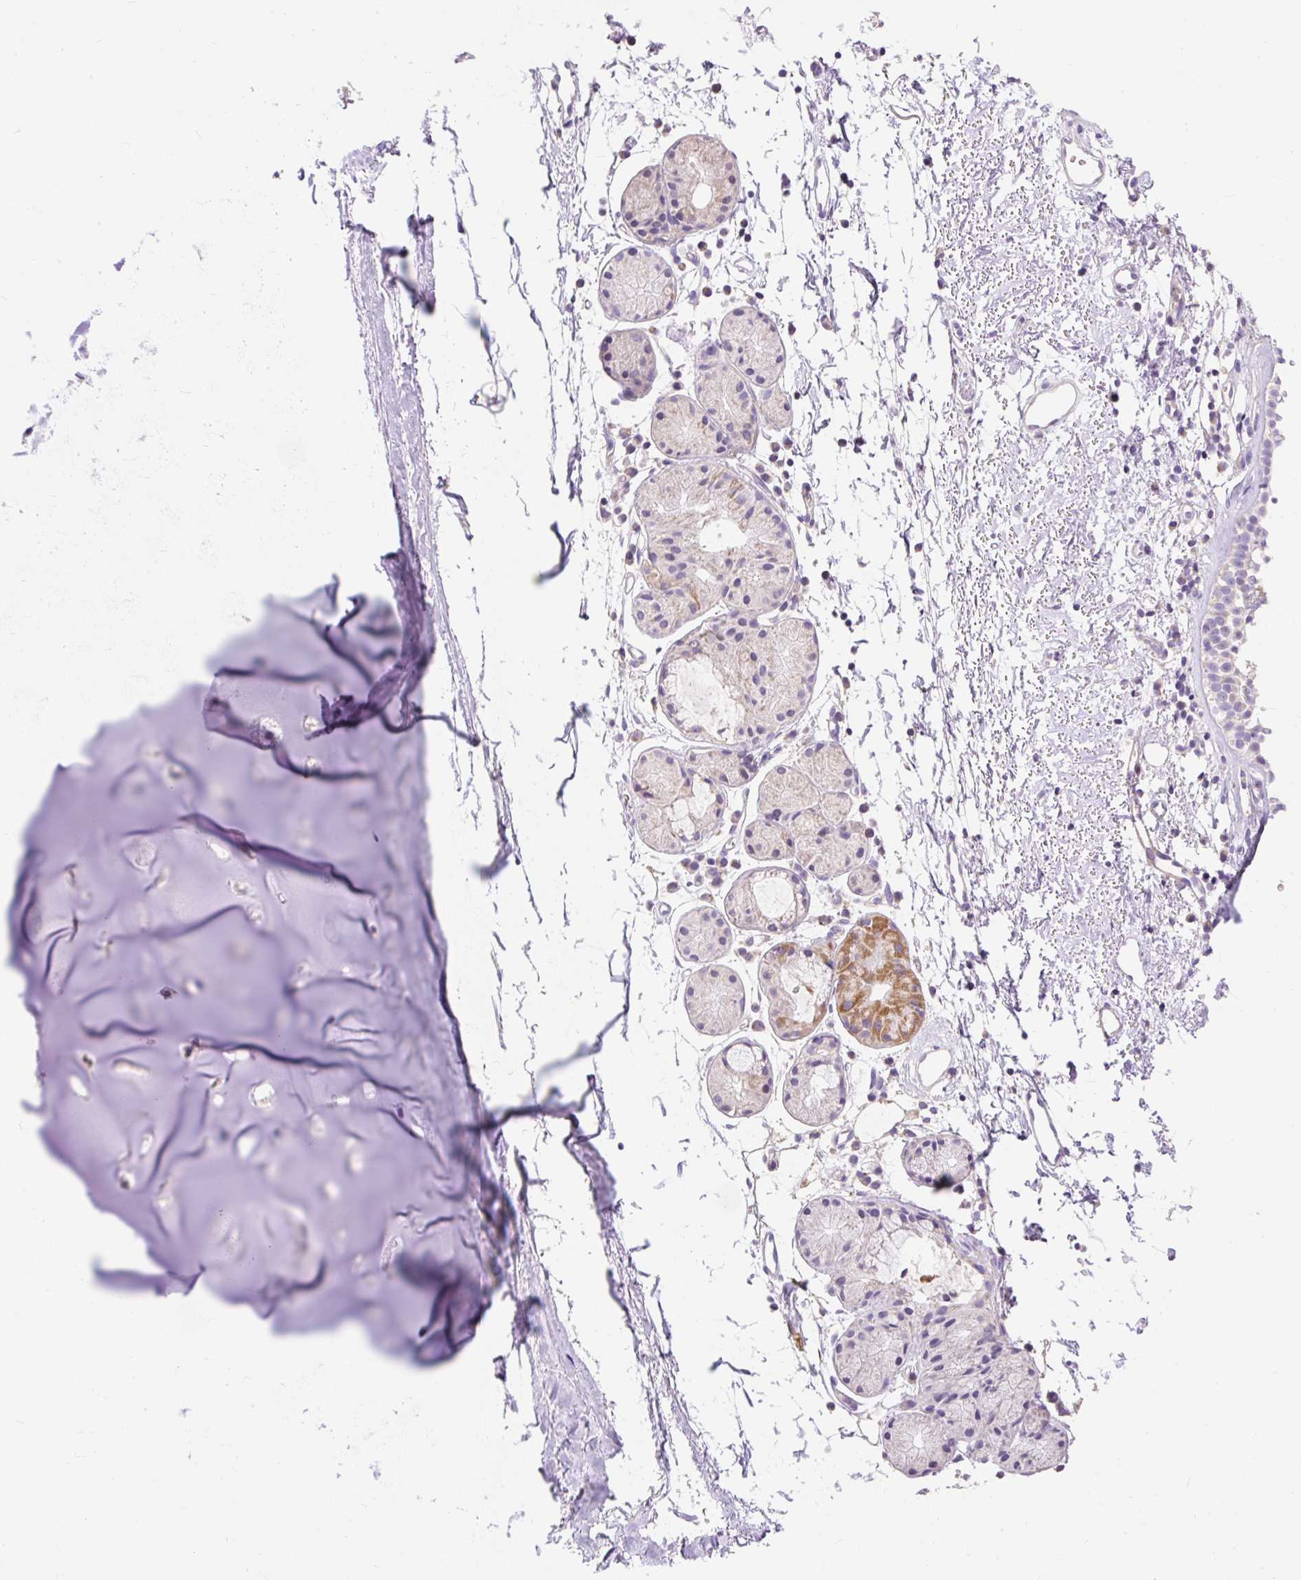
{"staining": {"intensity": "negative", "quantity": "none", "location": "none"}, "tissue": "adipose tissue", "cell_type": "Adipocytes", "image_type": "normal", "snomed": [{"axis": "morphology", "description": "Normal tissue, NOS"}, {"axis": "topography", "description": "Cartilage tissue"}, {"axis": "topography", "description": "Nasopharynx"}], "caption": "High magnification brightfield microscopy of unremarkable adipose tissue stained with DAB (brown) and counterstained with hematoxylin (blue): adipocytes show no significant positivity.", "gene": "PMAIP1", "patient": {"sex": "male", "age": 56}}